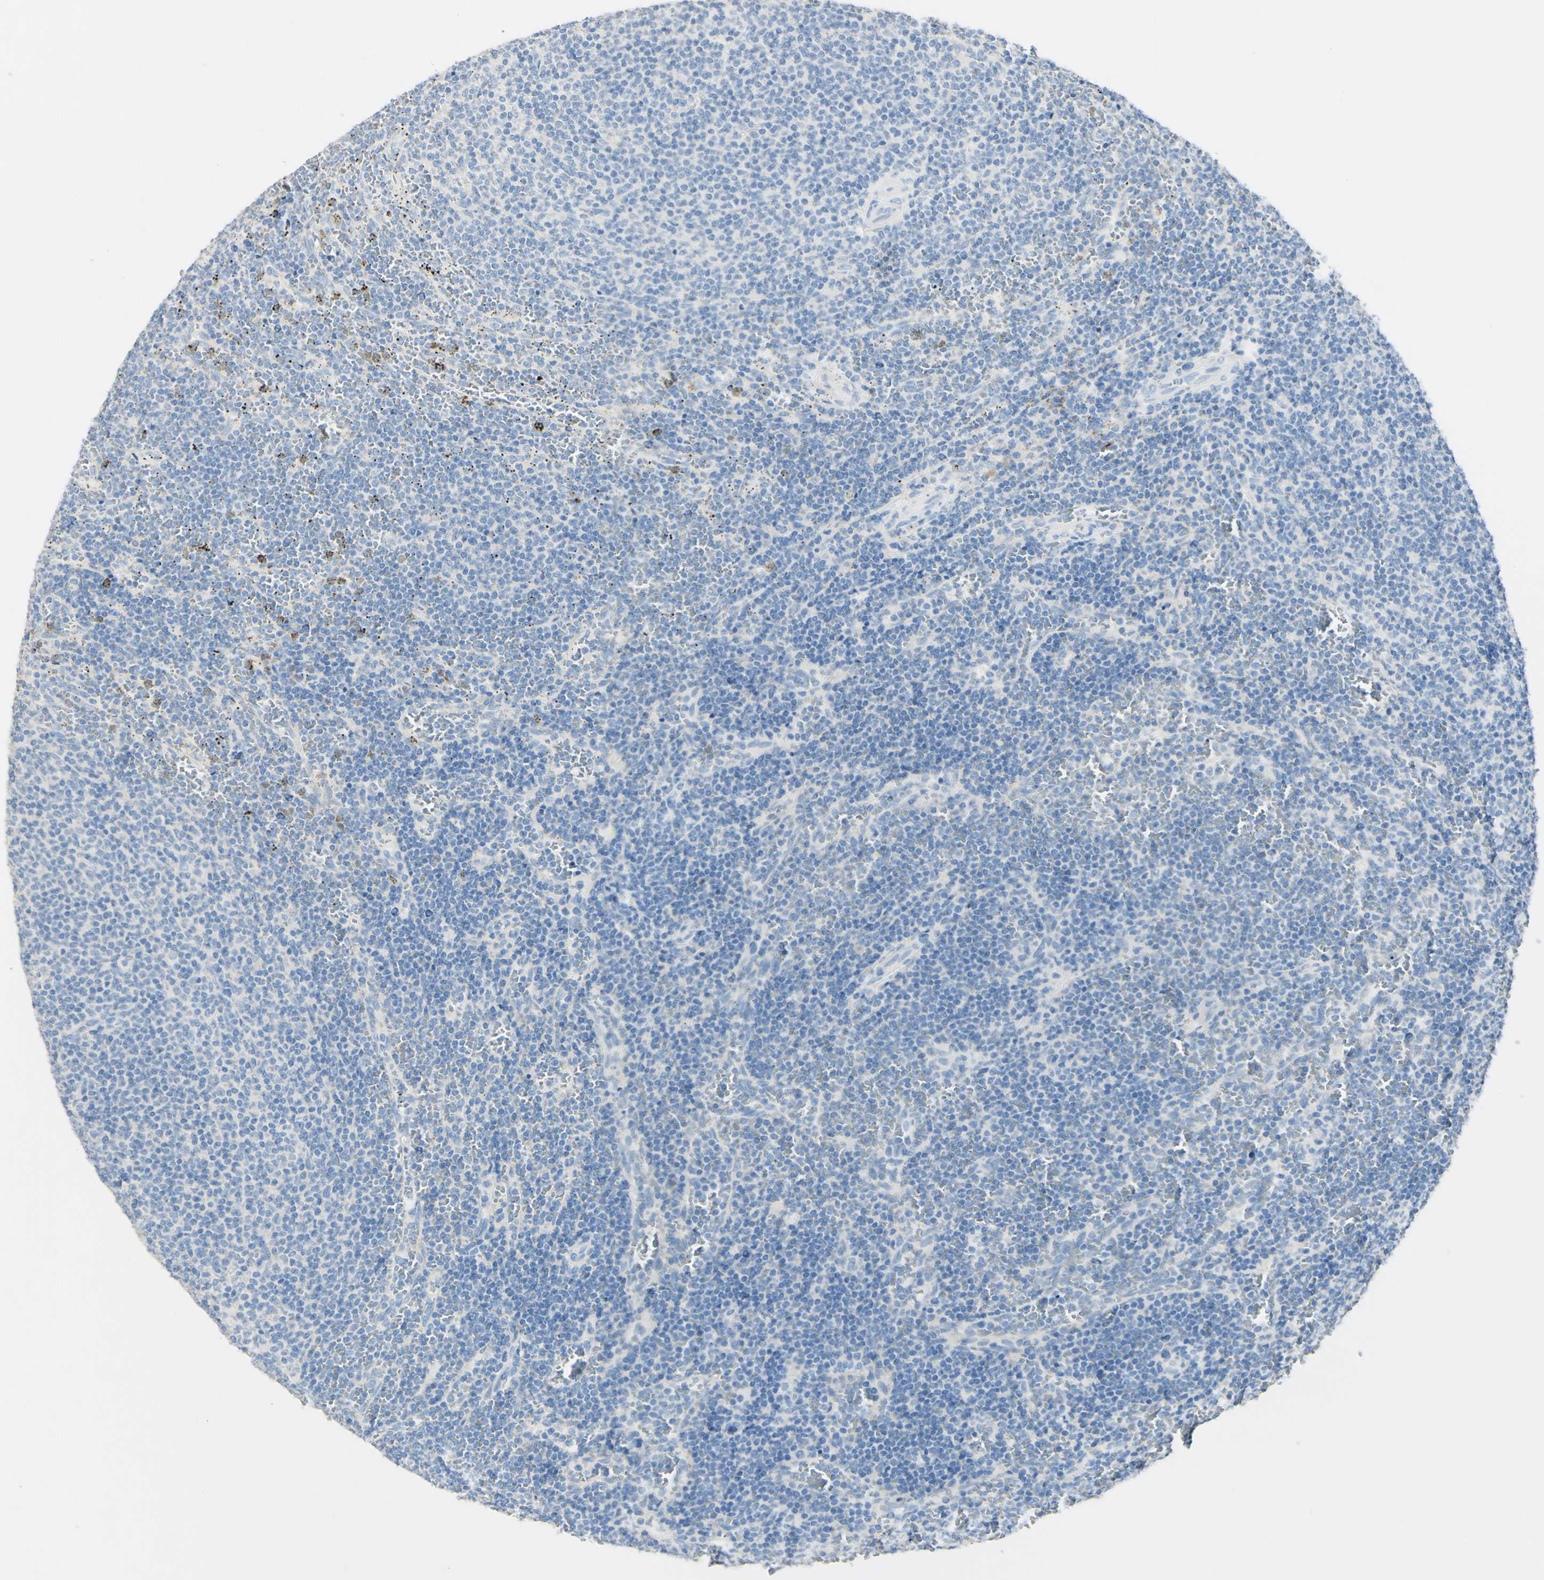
{"staining": {"intensity": "negative", "quantity": "none", "location": "none"}, "tissue": "lymphoma", "cell_type": "Tumor cells", "image_type": "cancer", "snomed": [{"axis": "morphology", "description": "Malignant lymphoma, non-Hodgkin's type, Low grade"}, {"axis": "topography", "description": "Spleen"}], "caption": "Immunohistochemistry (IHC) of human lymphoma displays no staining in tumor cells.", "gene": "FGF4", "patient": {"sex": "female", "age": 50}}